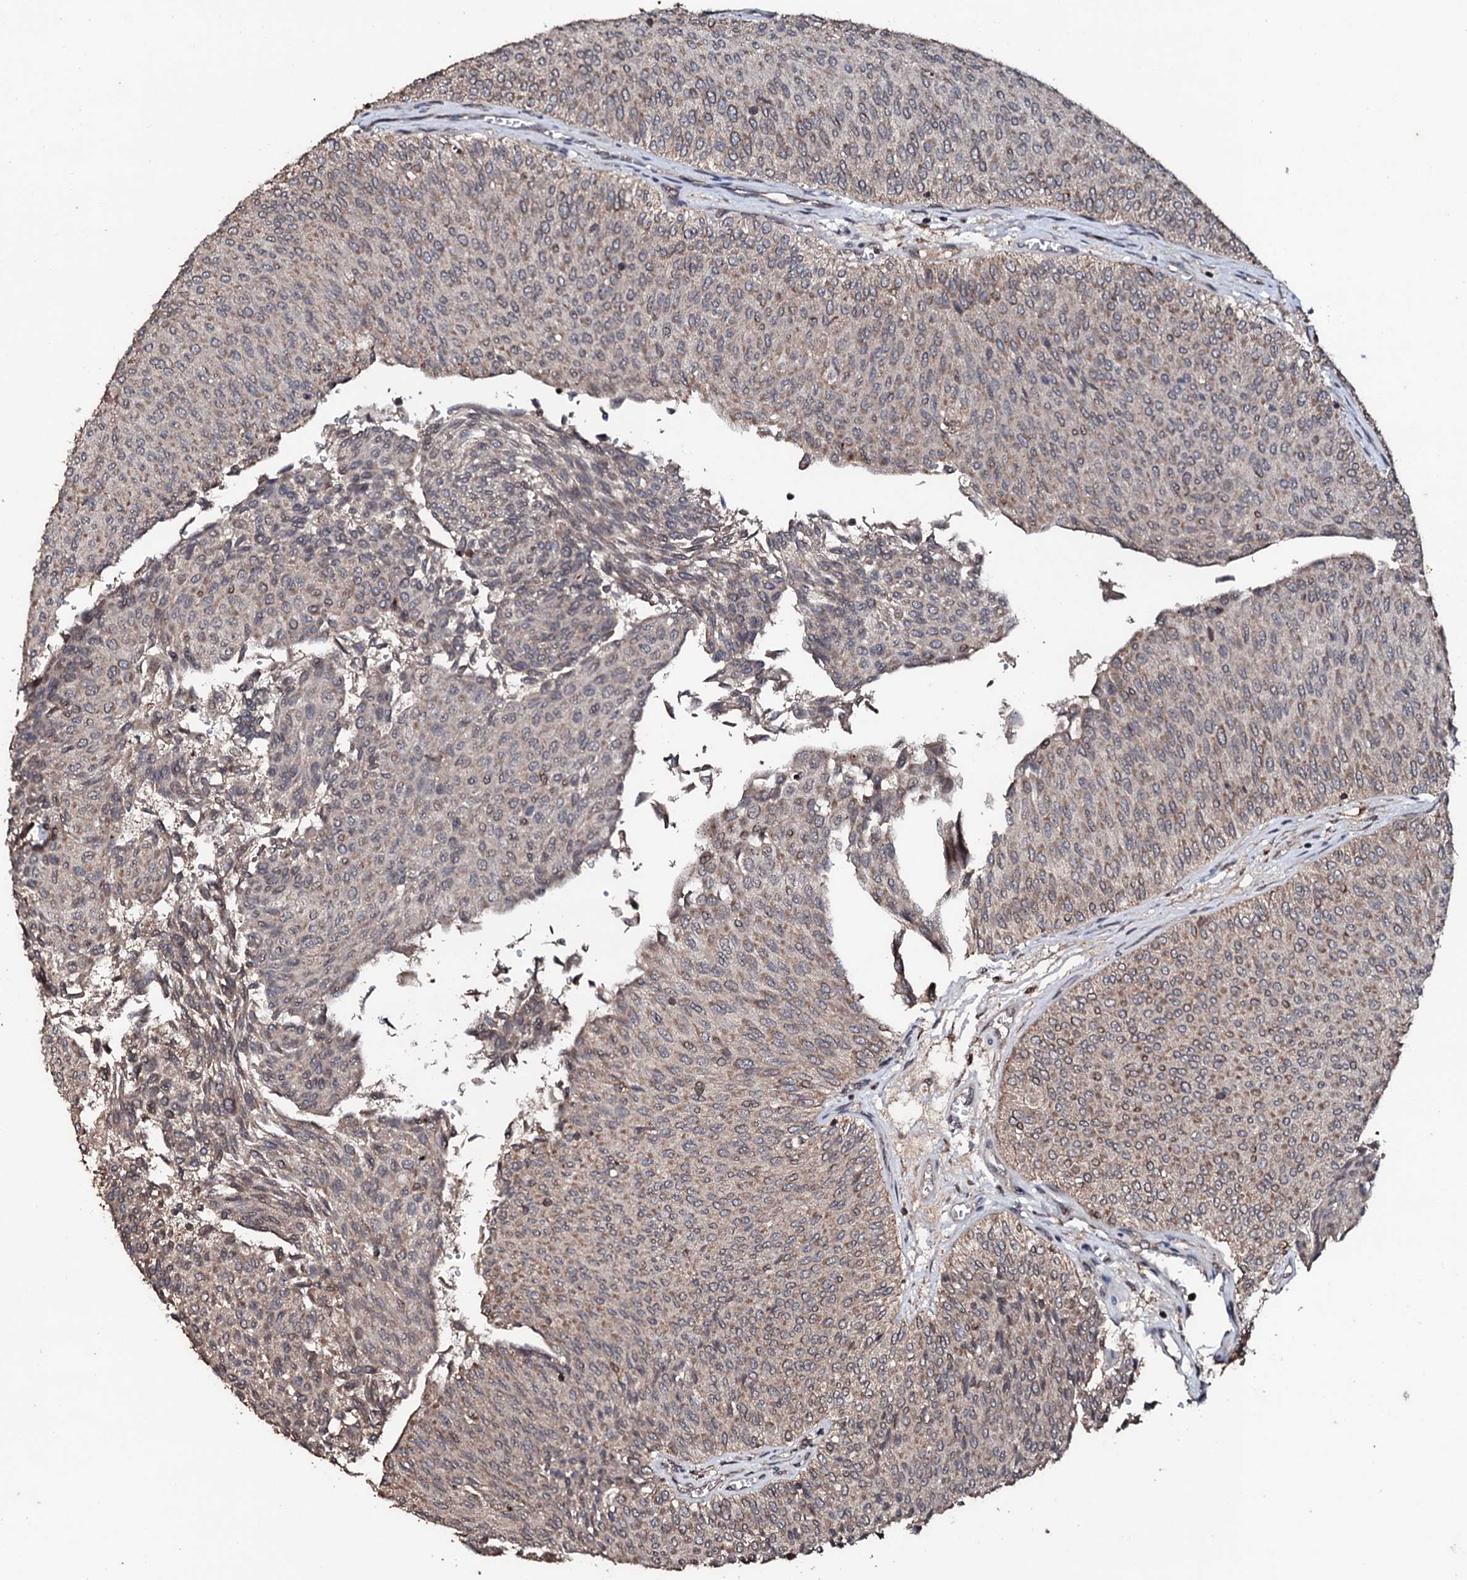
{"staining": {"intensity": "weak", "quantity": ">75%", "location": "cytoplasmic/membranous"}, "tissue": "urothelial cancer", "cell_type": "Tumor cells", "image_type": "cancer", "snomed": [{"axis": "morphology", "description": "Urothelial carcinoma, Low grade"}, {"axis": "topography", "description": "Urinary bladder"}], "caption": "A photomicrograph of human low-grade urothelial carcinoma stained for a protein demonstrates weak cytoplasmic/membranous brown staining in tumor cells.", "gene": "SDHAF2", "patient": {"sex": "male", "age": 78}}